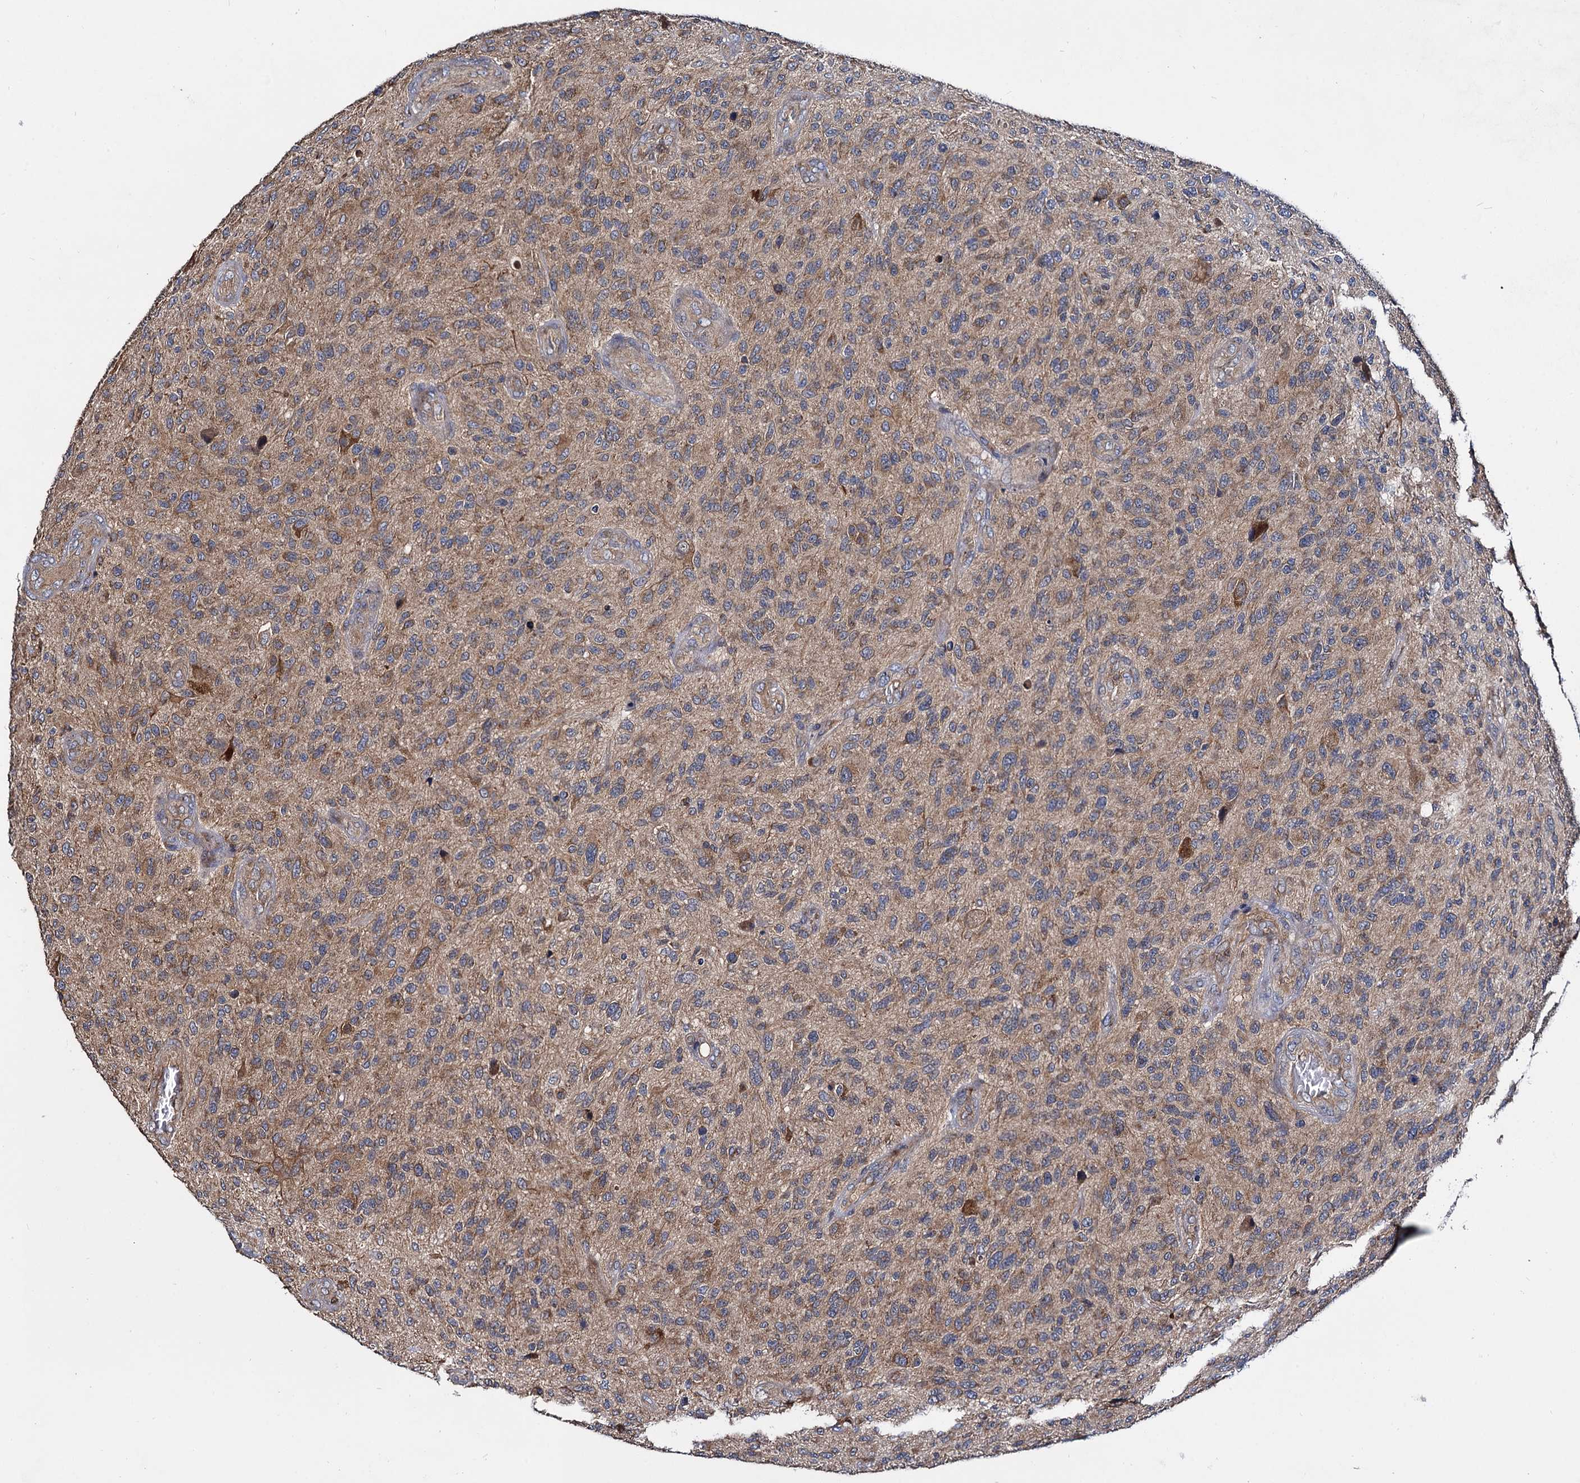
{"staining": {"intensity": "moderate", "quantity": ">75%", "location": "cytoplasmic/membranous"}, "tissue": "glioma", "cell_type": "Tumor cells", "image_type": "cancer", "snomed": [{"axis": "morphology", "description": "Glioma, malignant, High grade"}, {"axis": "topography", "description": "Brain"}], "caption": "Immunohistochemical staining of high-grade glioma (malignant) exhibits medium levels of moderate cytoplasmic/membranous protein positivity in approximately >75% of tumor cells.", "gene": "CEP192", "patient": {"sex": "male", "age": 47}}